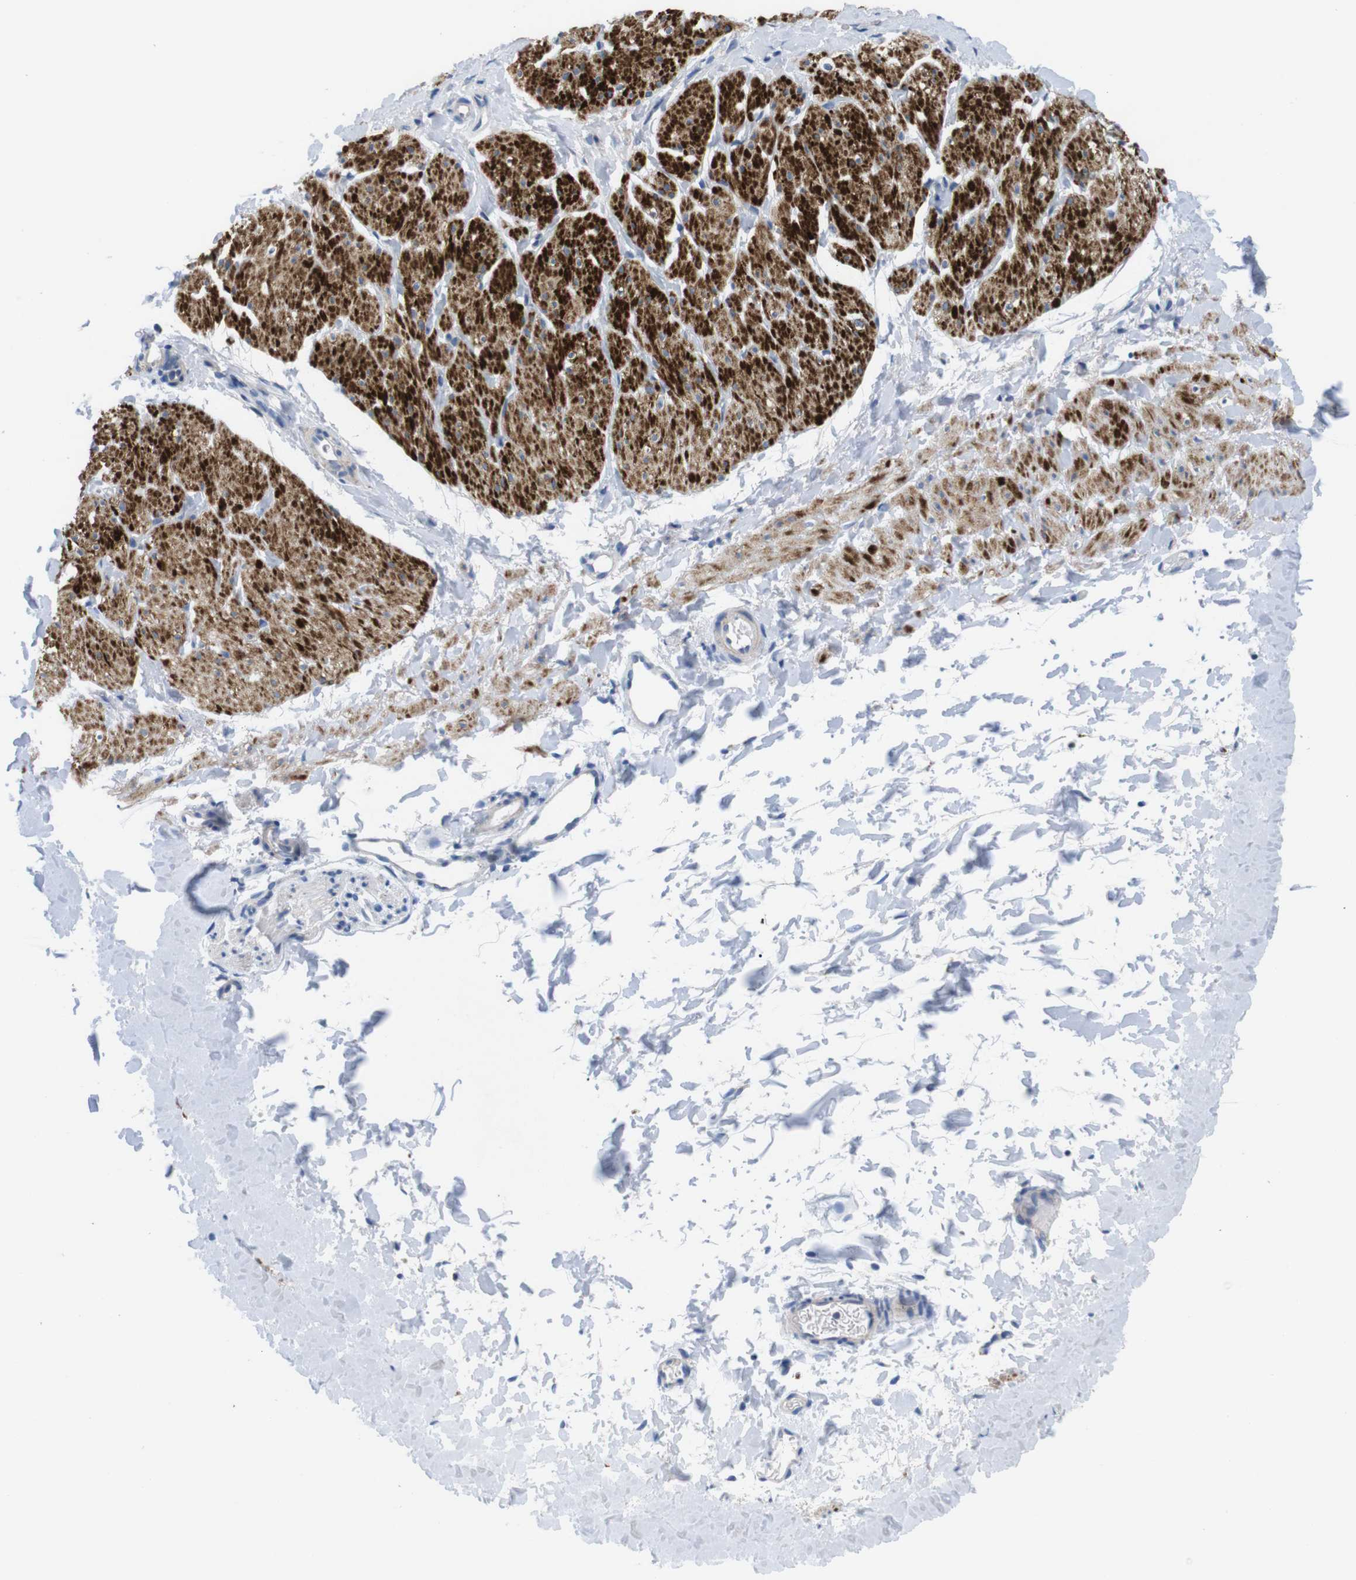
{"staining": {"intensity": "strong", "quantity": "25%-75%", "location": "cytoplasmic/membranous"}, "tissue": "smooth muscle", "cell_type": "Smooth muscle cells", "image_type": "normal", "snomed": [{"axis": "morphology", "description": "Normal tissue, NOS"}, {"axis": "topography", "description": "Smooth muscle"}], "caption": "Approximately 25%-75% of smooth muscle cells in normal human smooth muscle reveal strong cytoplasmic/membranous protein expression as visualized by brown immunohistochemical staining.", "gene": "F2RL1", "patient": {"sex": "male", "age": 16}}